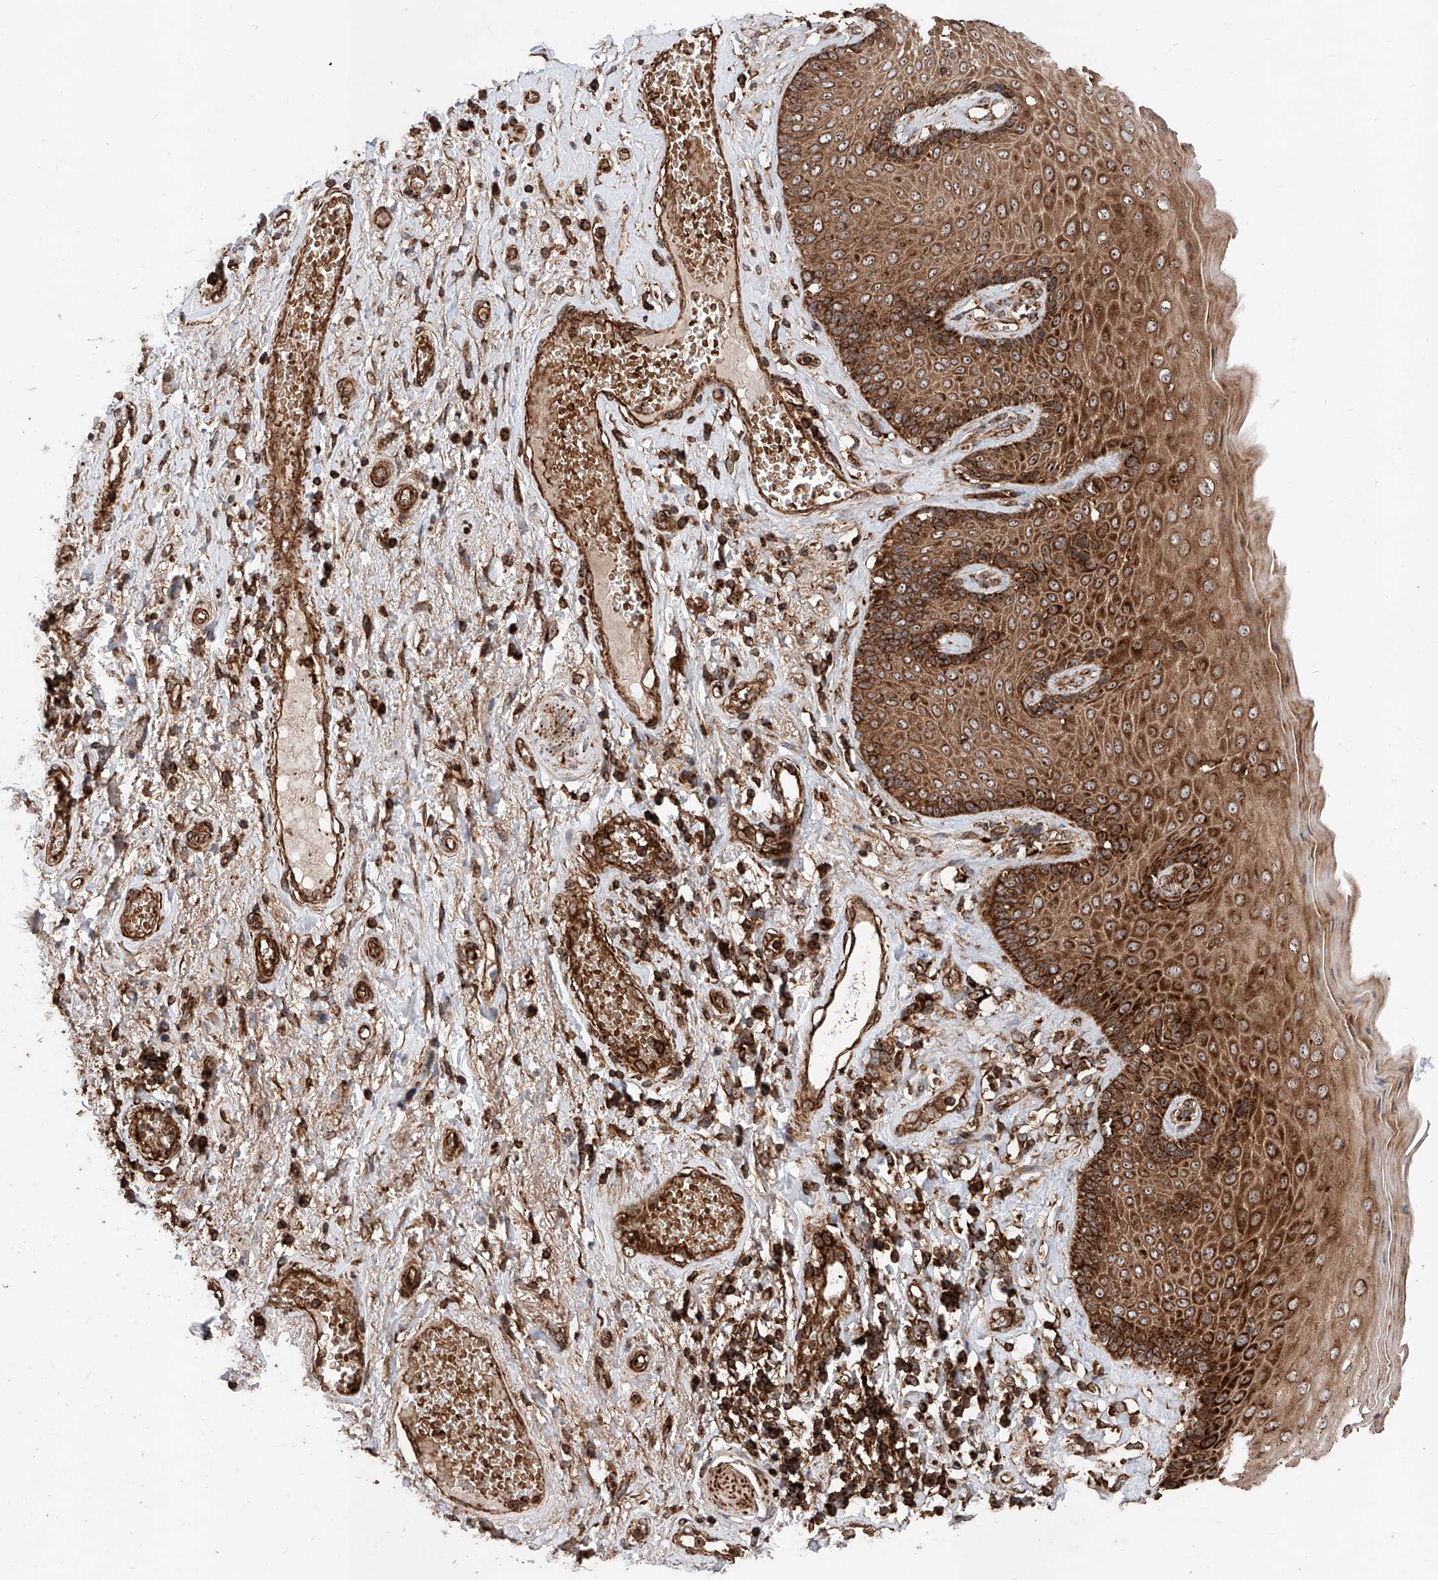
{"staining": {"intensity": "strong", "quantity": ">75%", "location": "cytoplasmic/membranous"}, "tissue": "skin", "cell_type": "Epidermal cells", "image_type": "normal", "snomed": [{"axis": "morphology", "description": "Normal tissue, NOS"}, {"axis": "topography", "description": "Anal"}], "caption": "This photomicrograph shows immunohistochemistry staining of unremarkable human skin, with high strong cytoplasmic/membranous staining in approximately >75% of epidermal cells.", "gene": "PISD", "patient": {"sex": "male", "age": 69}}